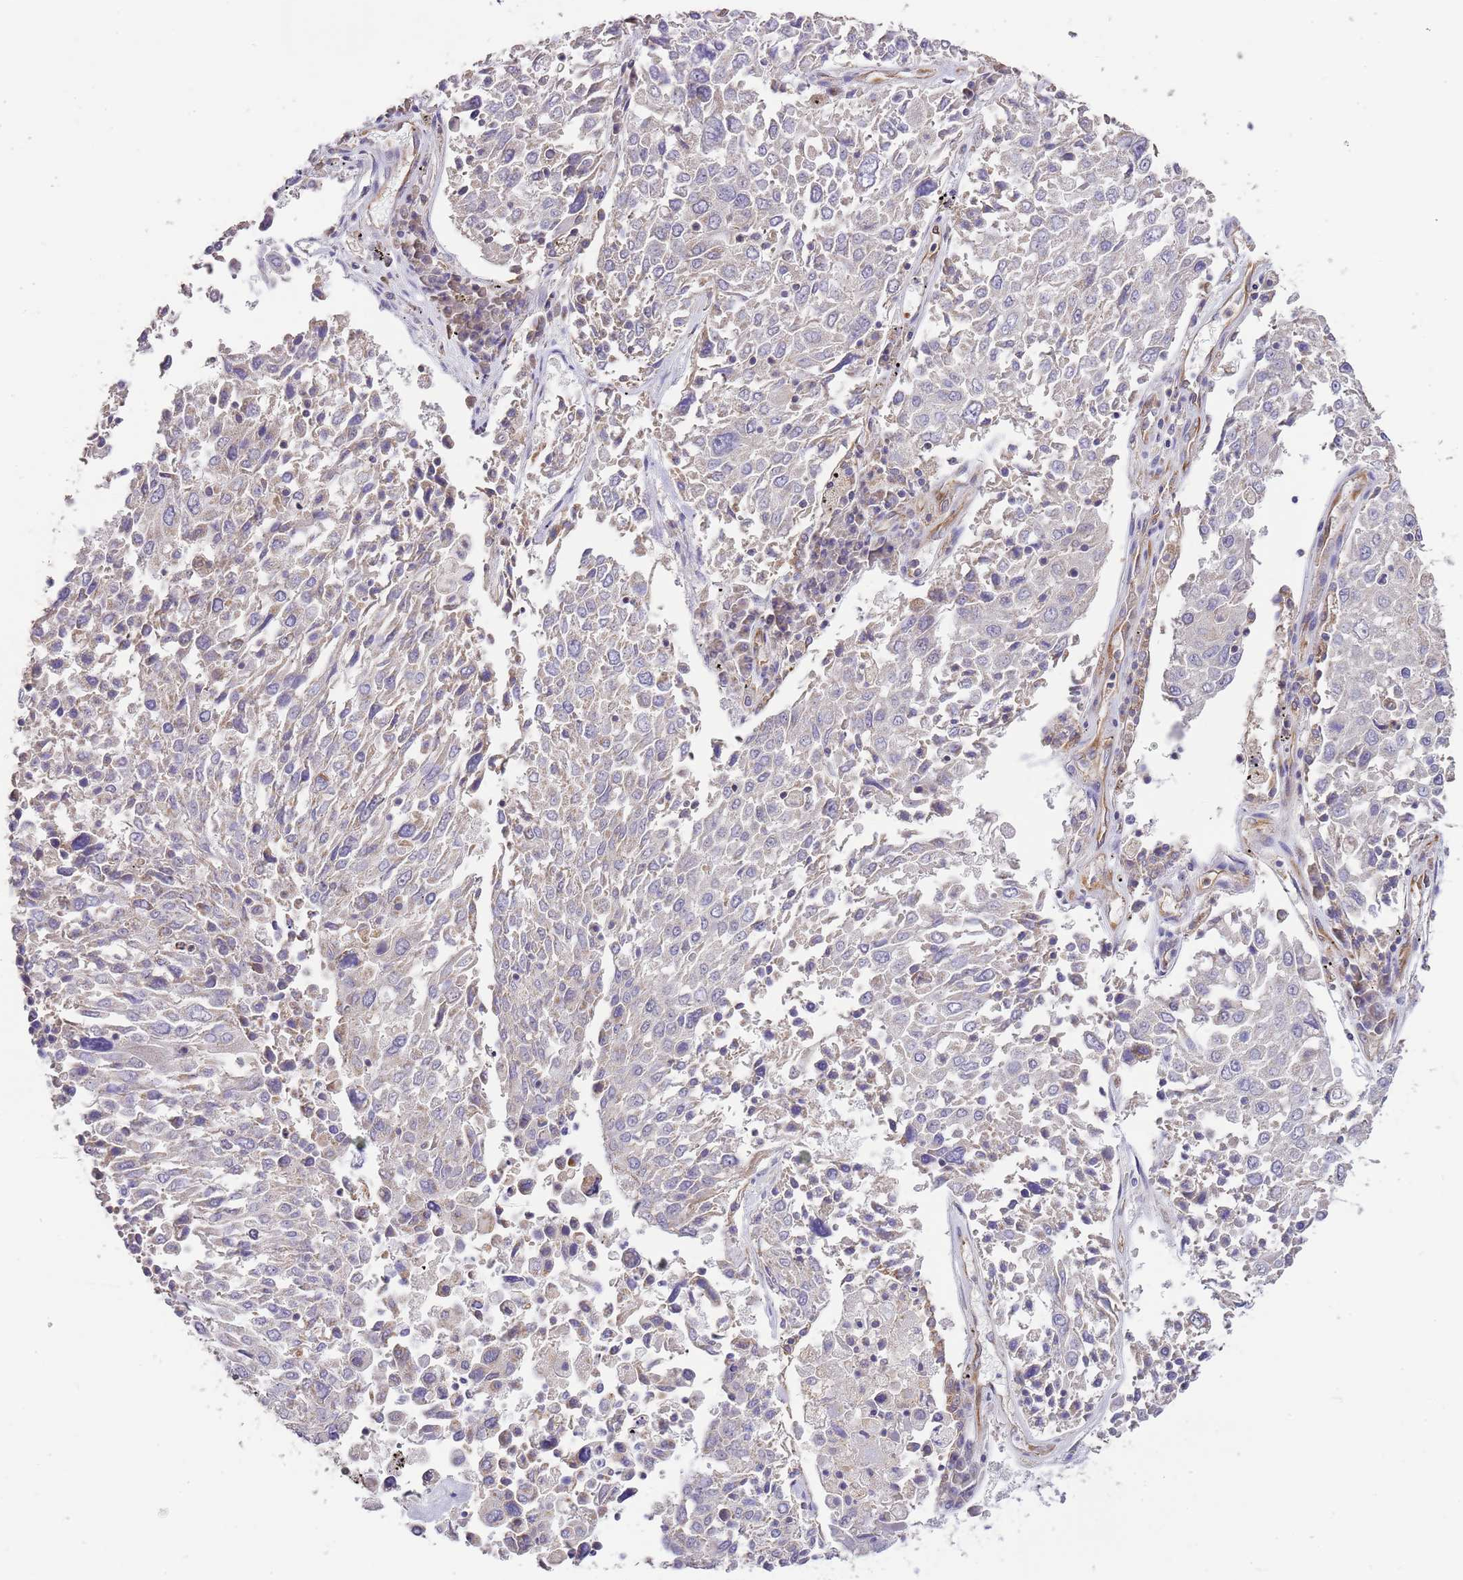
{"staining": {"intensity": "weak", "quantity": "<25%", "location": "cytoplasmic/membranous"}, "tissue": "lung cancer", "cell_type": "Tumor cells", "image_type": "cancer", "snomed": [{"axis": "morphology", "description": "Squamous cell carcinoma, NOS"}, {"axis": "topography", "description": "Lung"}], "caption": "Tumor cells are negative for brown protein staining in squamous cell carcinoma (lung).", "gene": "DOCK9", "patient": {"sex": "male", "age": 65}}